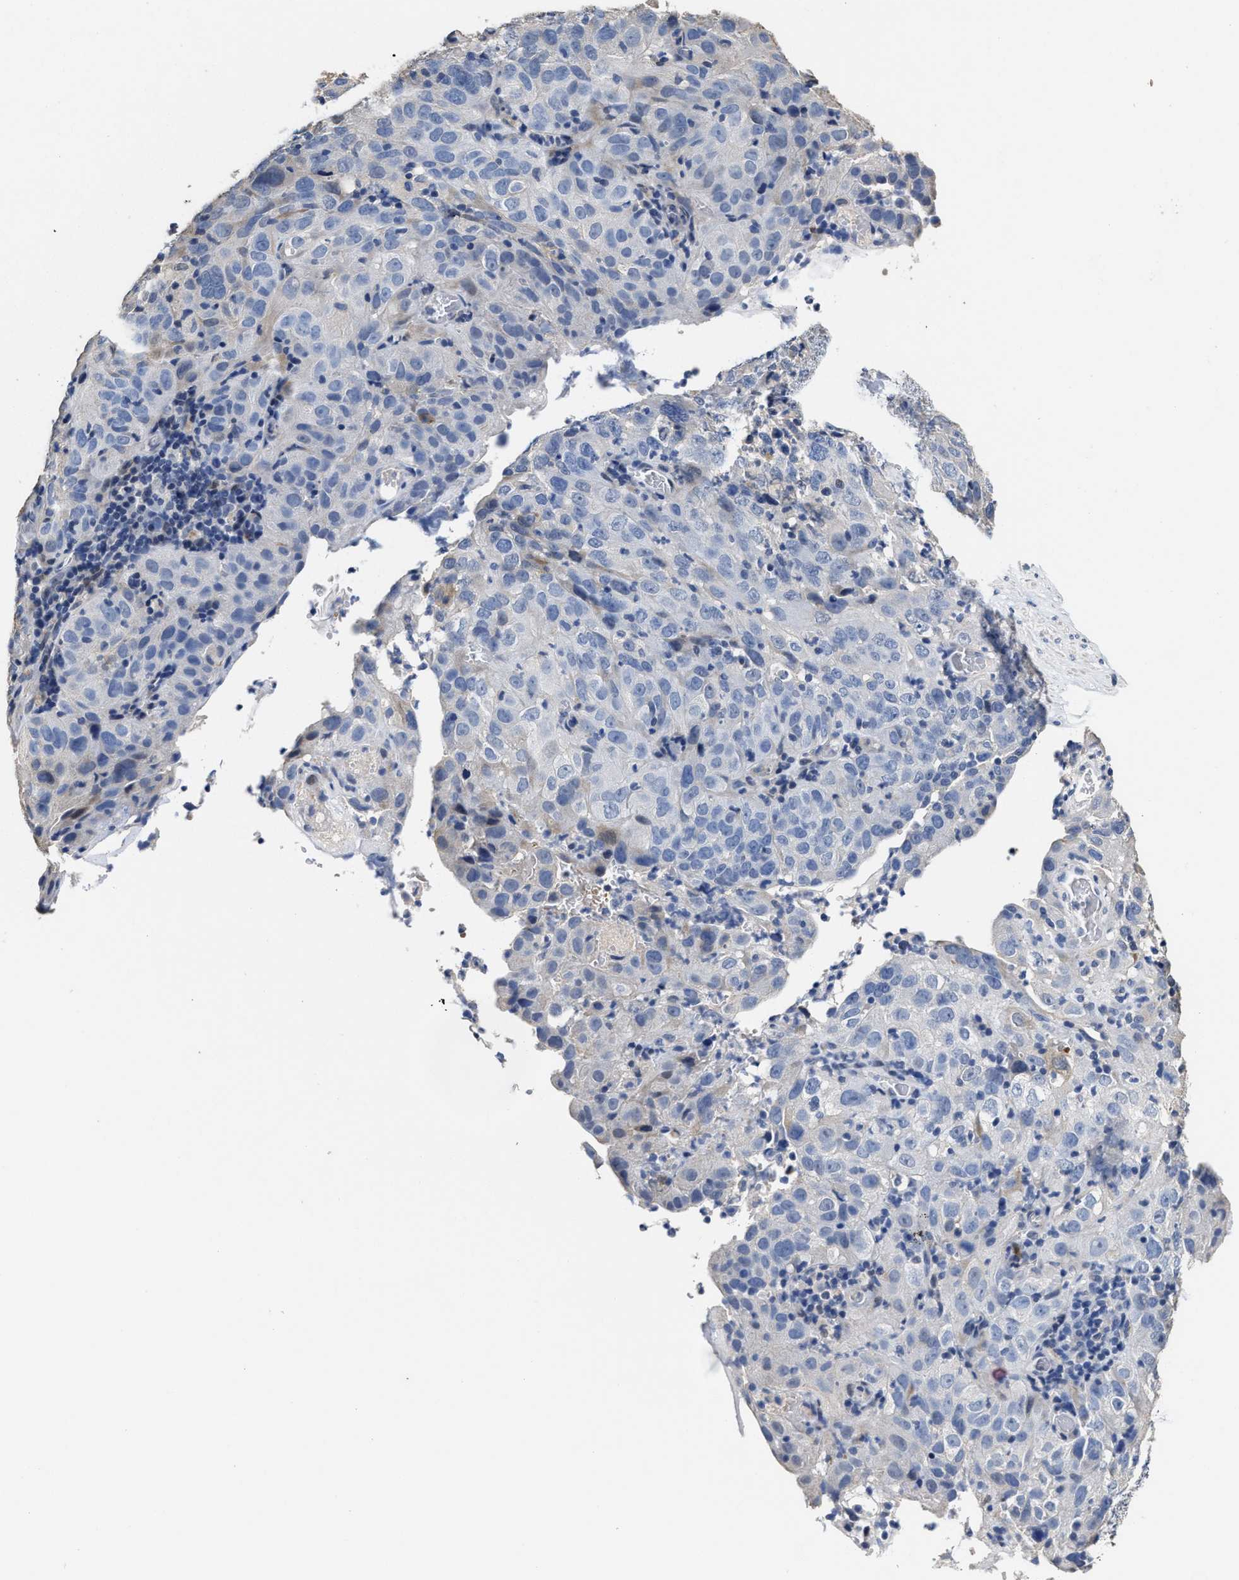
{"staining": {"intensity": "negative", "quantity": "none", "location": "none"}, "tissue": "cervical cancer", "cell_type": "Tumor cells", "image_type": "cancer", "snomed": [{"axis": "morphology", "description": "Squamous cell carcinoma, NOS"}, {"axis": "topography", "description": "Cervix"}], "caption": "This is a image of immunohistochemistry staining of cervical cancer (squamous cell carcinoma), which shows no expression in tumor cells.", "gene": "ZFAT", "patient": {"sex": "female", "age": 32}}